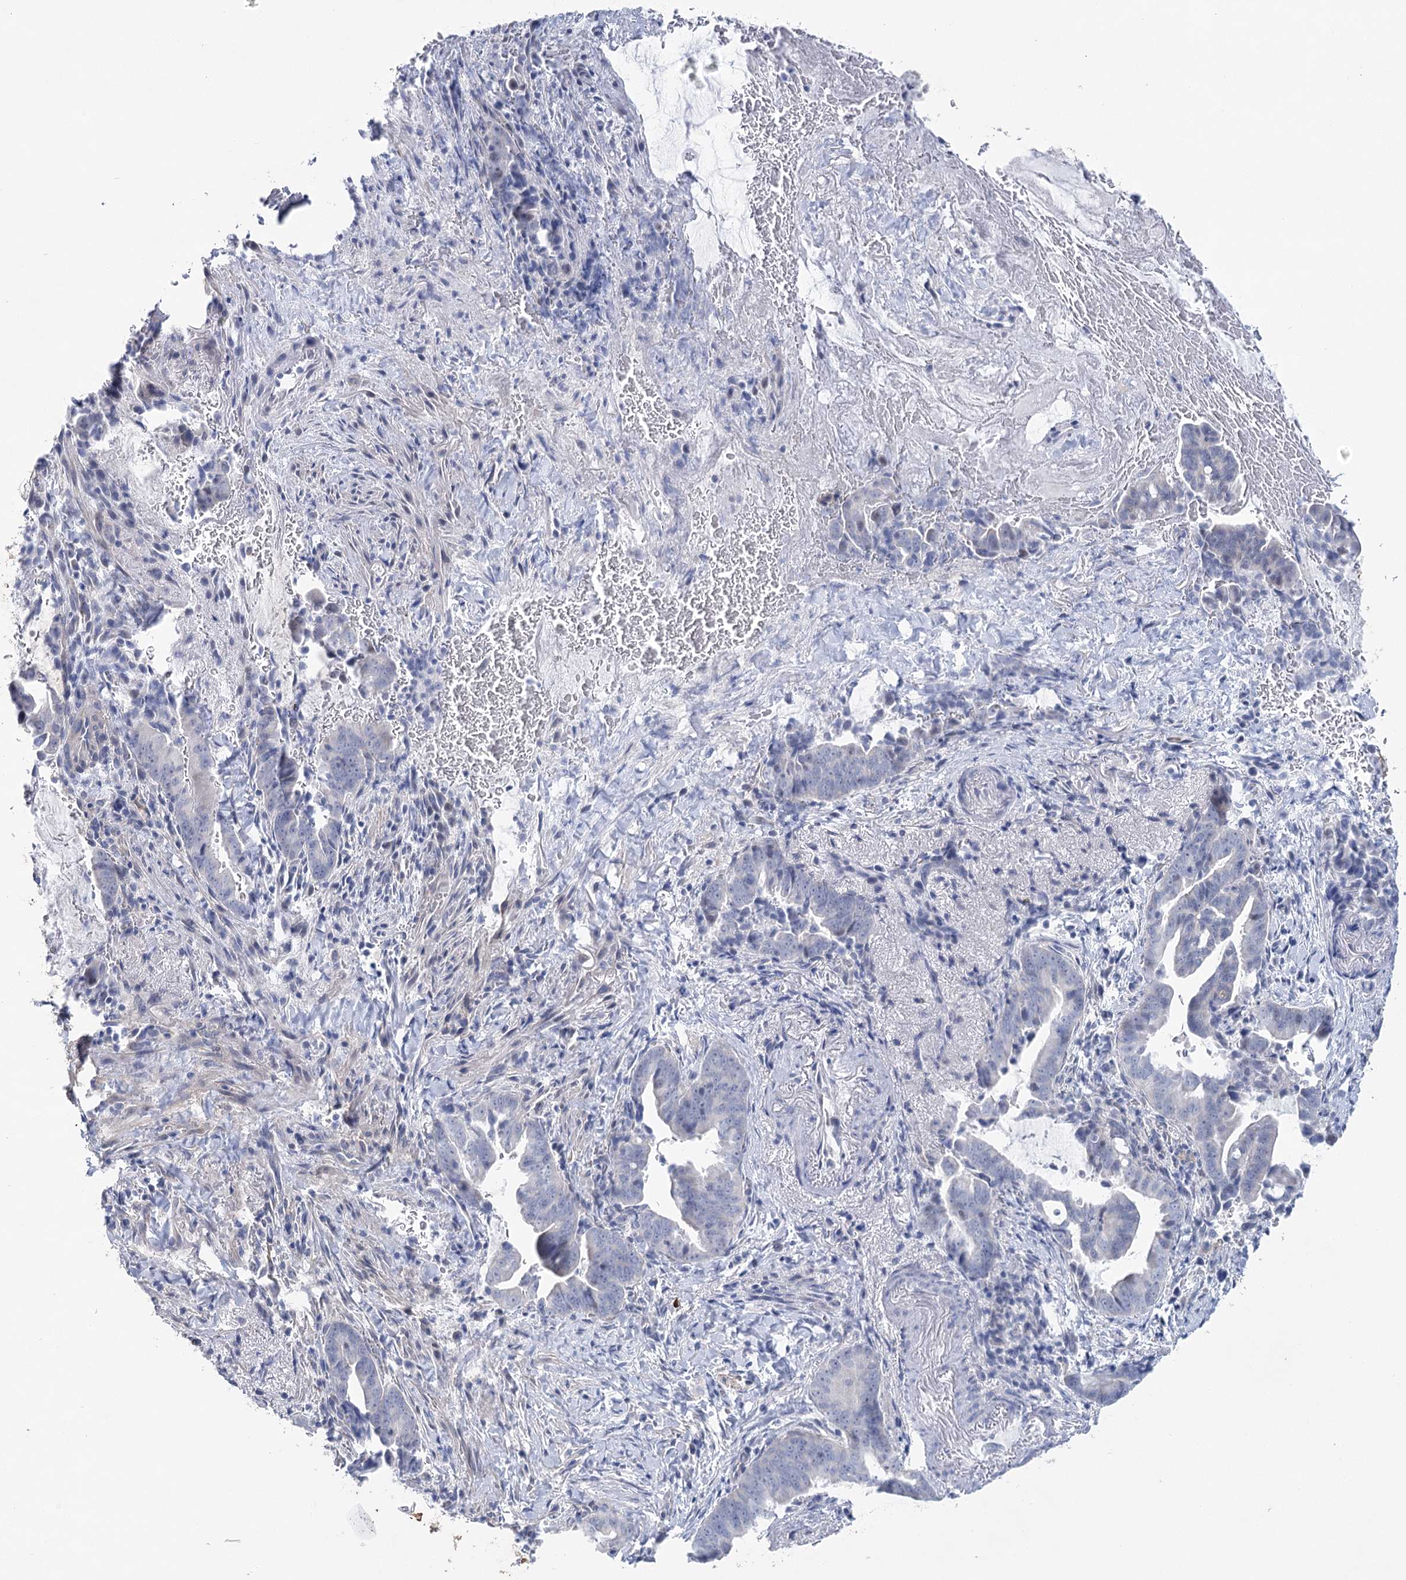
{"staining": {"intensity": "negative", "quantity": "none", "location": "none"}, "tissue": "pancreatic cancer", "cell_type": "Tumor cells", "image_type": "cancer", "snomed": [{"axis": "morphology", "description": "Adenocarcinoma, NOS"}, {"axis": "topography", "description": "Pancreas"}], "caption": "The histopathology image demonstrates no significant positivity in tumor cells of pancreatic cancer (adenocarcinoma). The staining was performed using DAB to visualize the protein expression in brown, while the nuclei were stained in blue with hematoxylin (Magnification: 20x).", "gene": "CCDC88A", "patient": {"sex": "female", "age": 63}}